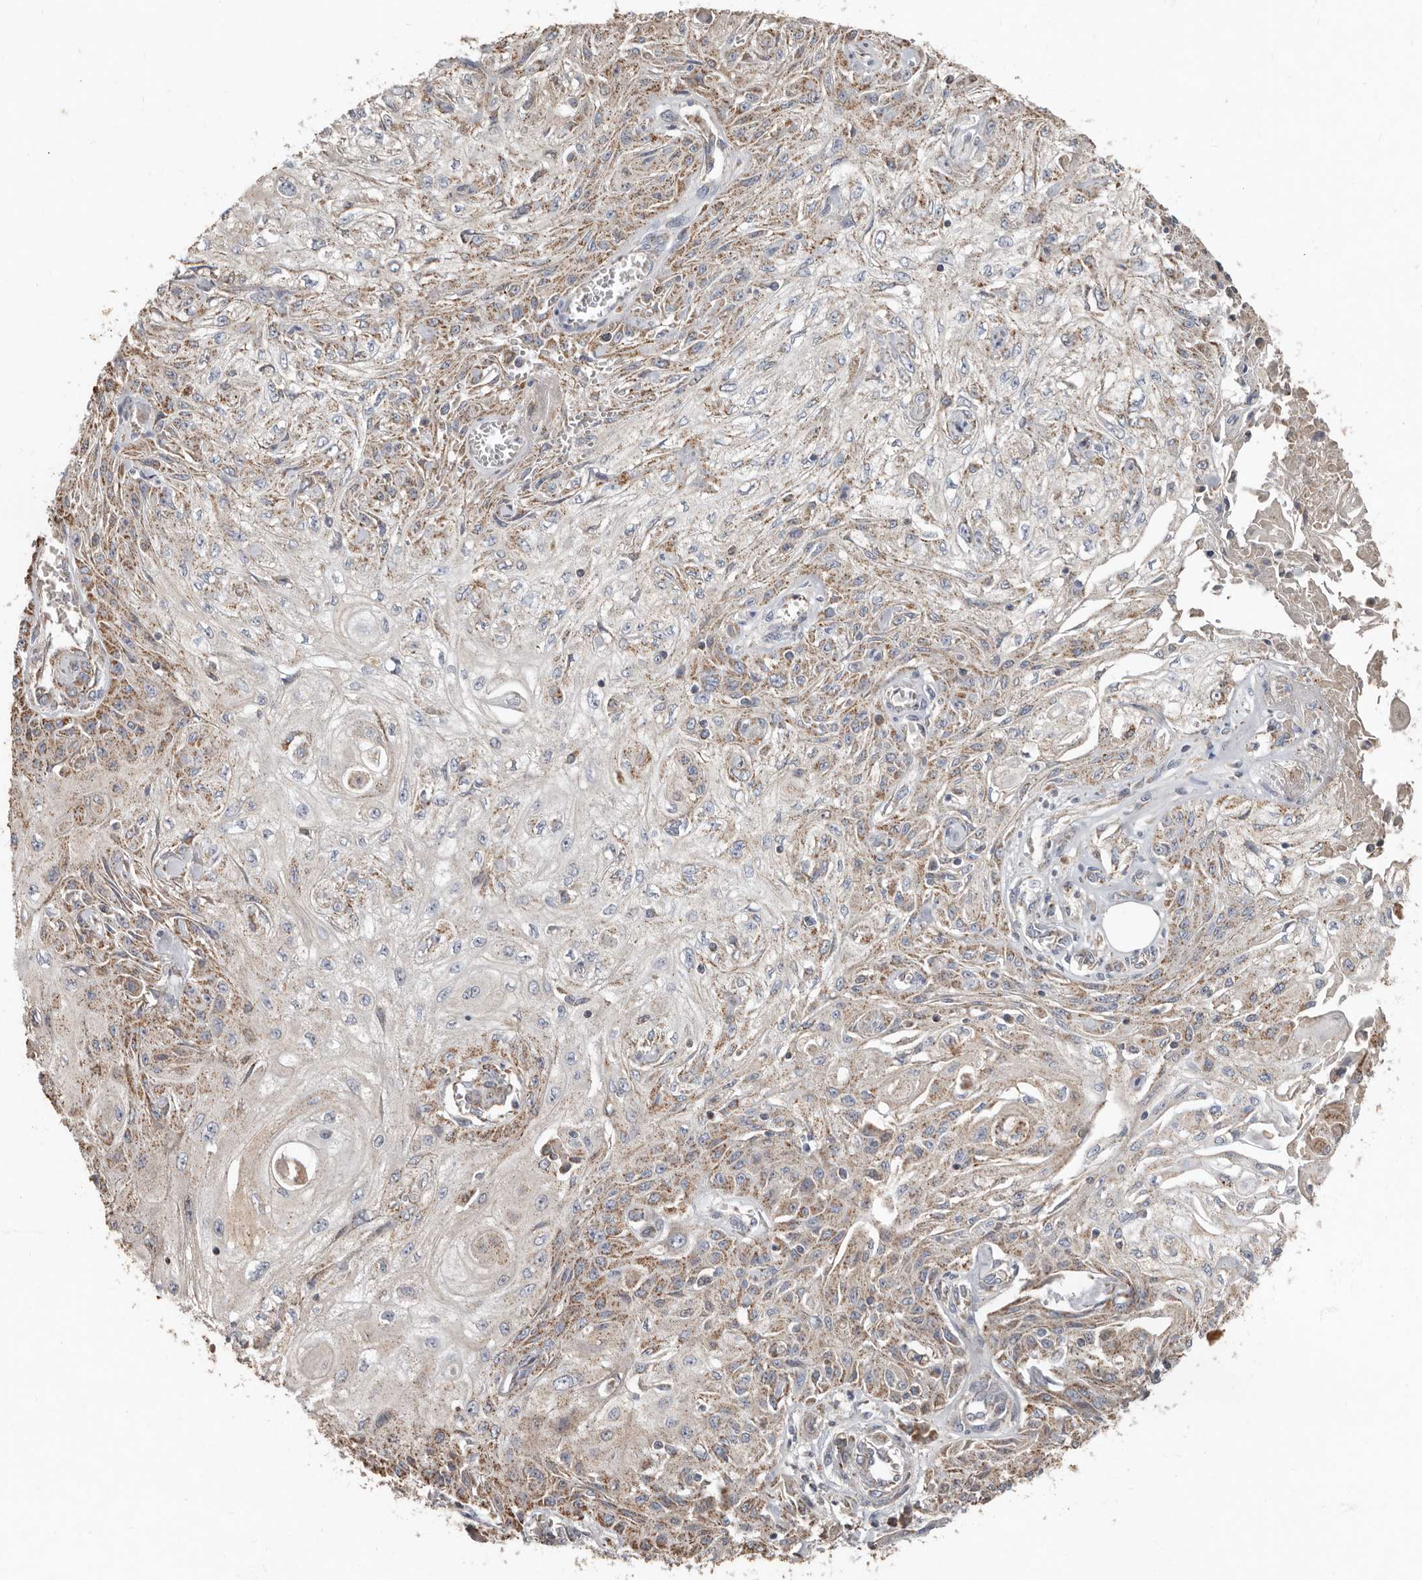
{"staining": {"intensity": "moderate", "quantity": "25%-75%", "location": "cytoplasmic/membranous"}, "tissue": "skin cancer", "cell_type": "Tumor cells", "image_type": "cancer", "snomed": [{"axis": "morphology", "description": "Squamous cell carcinoma, NOS"}, {"axis": "morphology", "description": "Squamous cell carcinoma, metastatic, NOS"}, {"axis": "topography", "description": "Skin"}, {"axis": "topography", "description": "Lymph node"}], "caption": "A brown stain labels moderate cytoplasmic/membranous expression of a protein in skin metastatic squamous cell carcinoma tumor cells.", "gene": "KIF26B", "patient": {"sex": "male", "age": 75}}